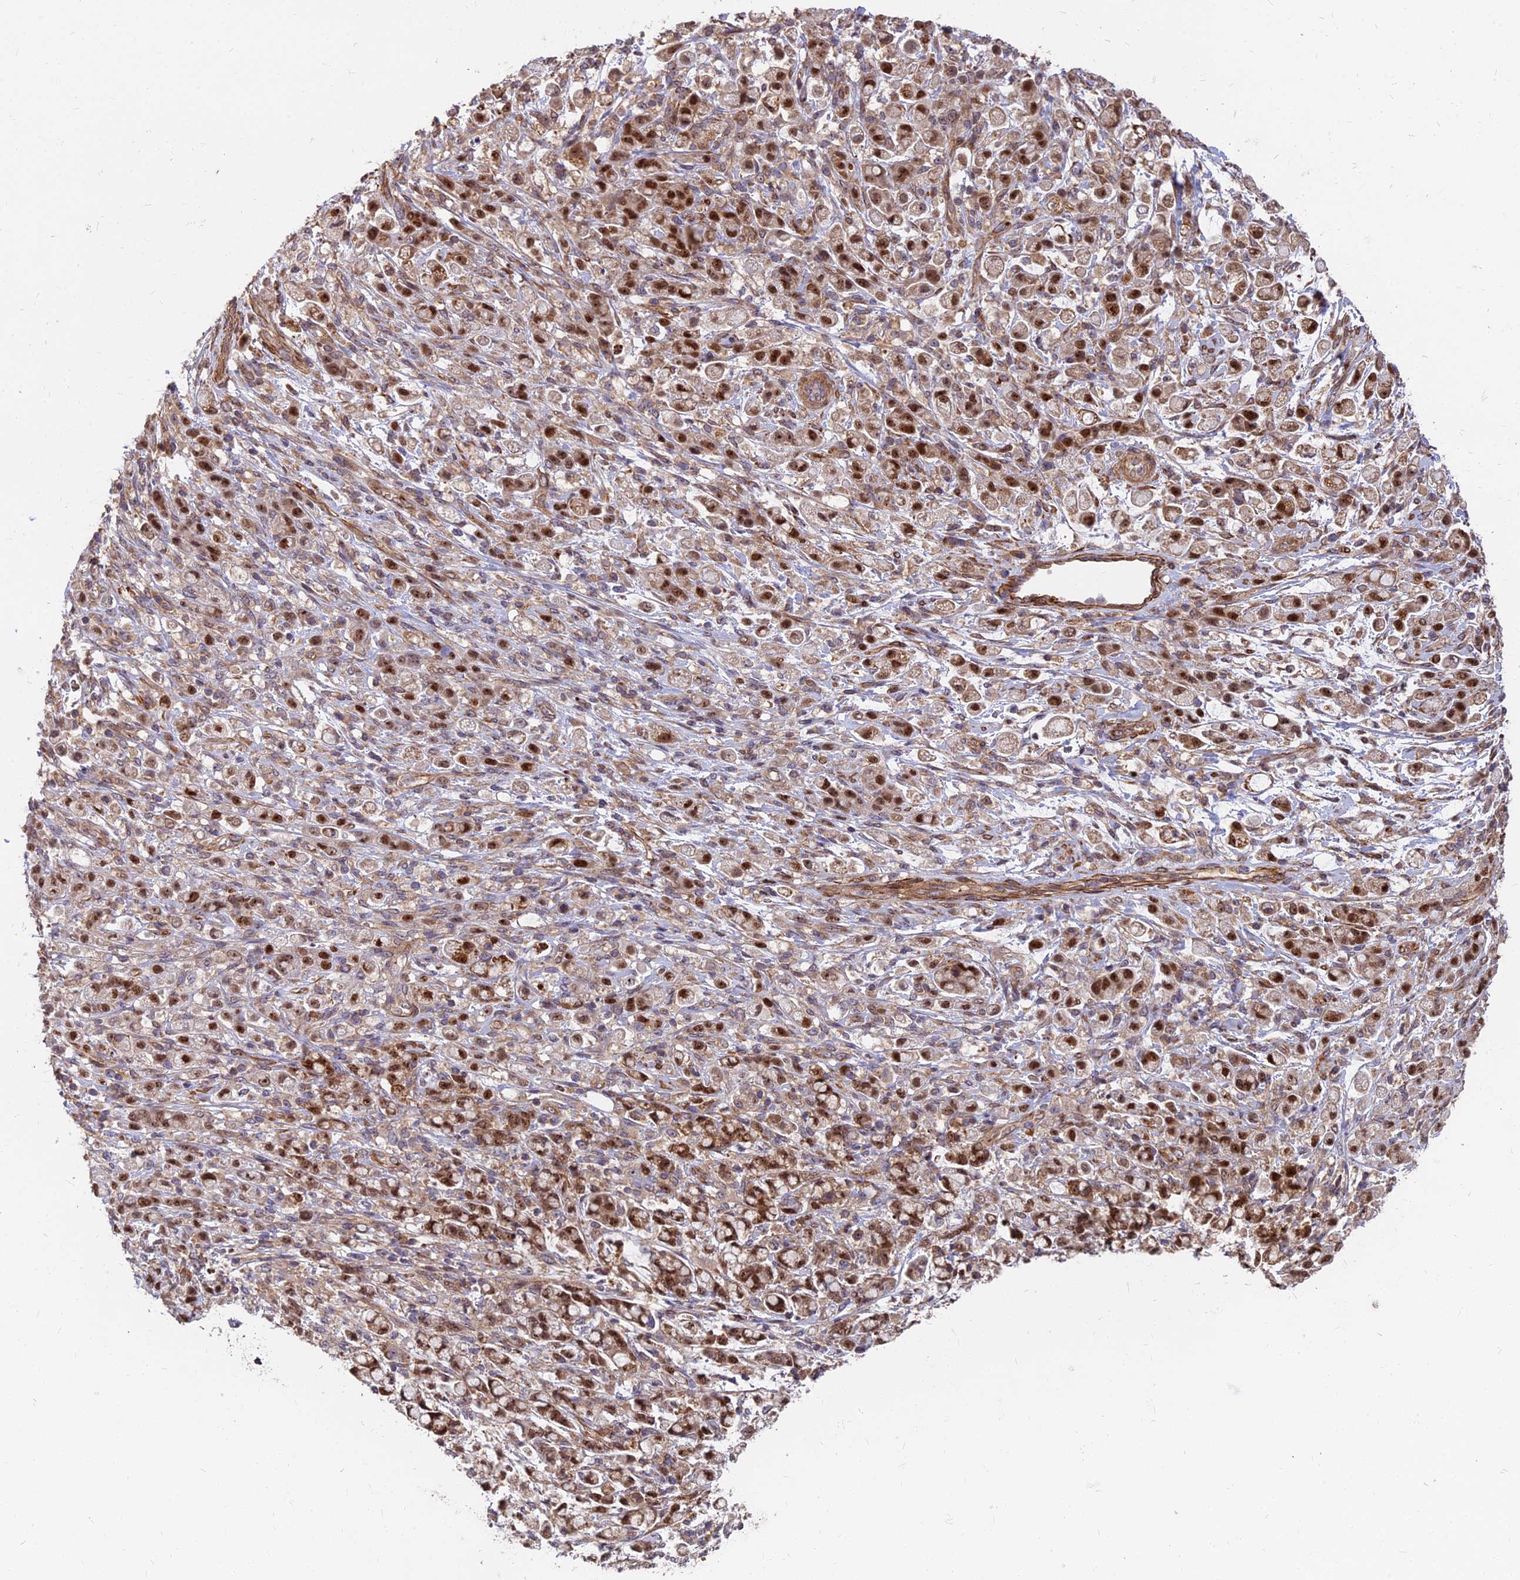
{"staining": {"intensity": "strong", "quantity": ">75%", "location": "nuclear"}, "tissue": "stomach cancer", "cell_type": "Tumor cells", "image_type": "cancer", "snomed": [{"axis": "morphology", "description": "Adenocarcinoma, NOS"}, {"axis": "topography", "description": "Stomach"}], "caption": "This is a micrograph of immunohistochemistry (IHC) staining of stomach adenocarcinoma, which shows strong positivity in the nuclear of tumor cells.", "gene": "TCEA3", "patient": {"sex": "female", "age": 60}}